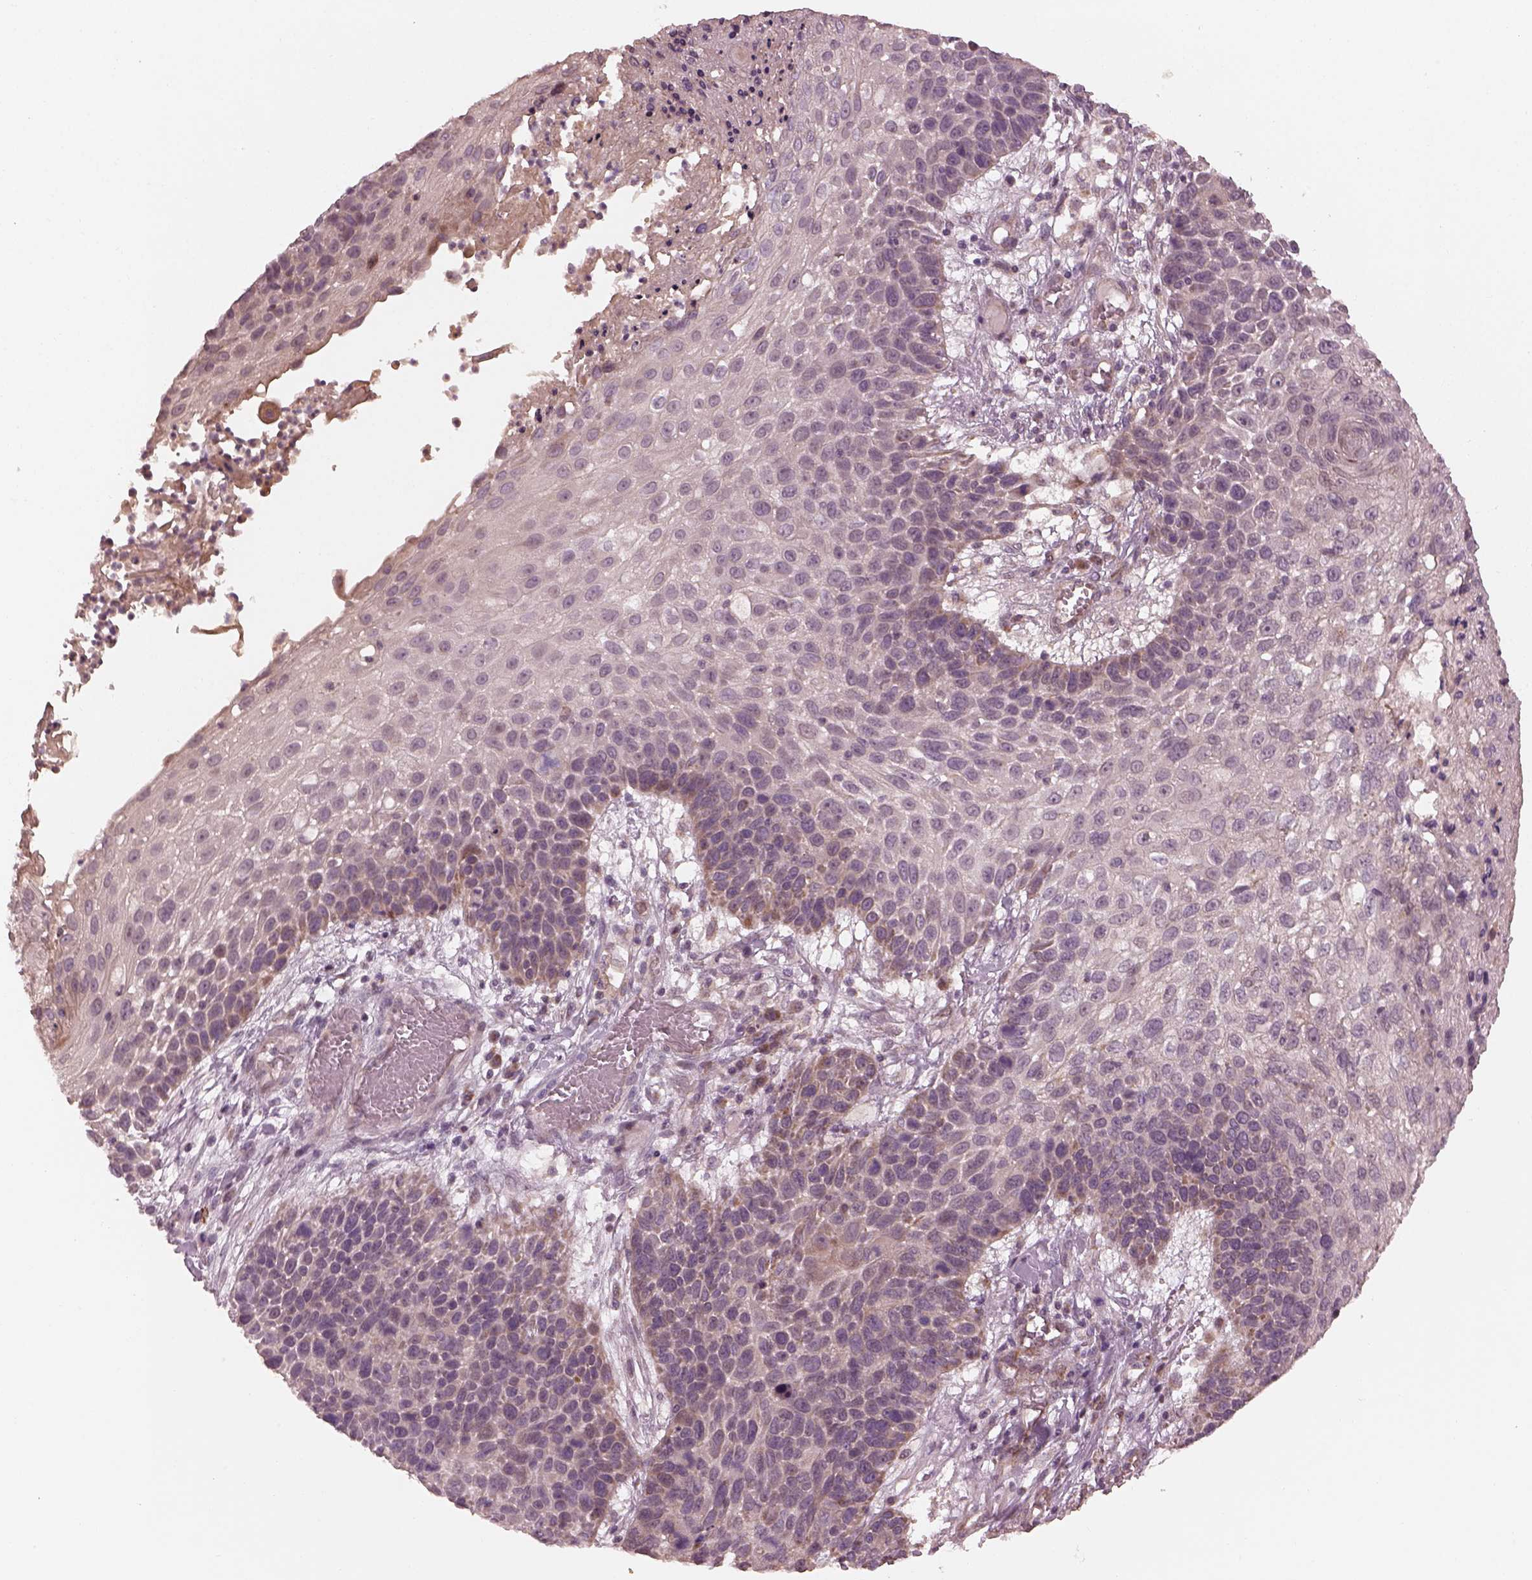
{"staining": {"intensity": "weak", "quantity": "<25%", "location": "cytoplasmic/membranous"}, "tissue": "skin cancer", "cell_type": "Tumor cells", "image_type": "cancer", "snomed": [{"axis": "morphology", "description": "Squamous cell carcinoma, NOS"}, {"axis": "topography", "description": "Skin"}], "caption": "Immunohistochemistry of human skin squamous cell carcinoma reveals no staining in tumor cells.", "gene": "SLC25A46", "patient": {"sex": "male", "age": 92}}